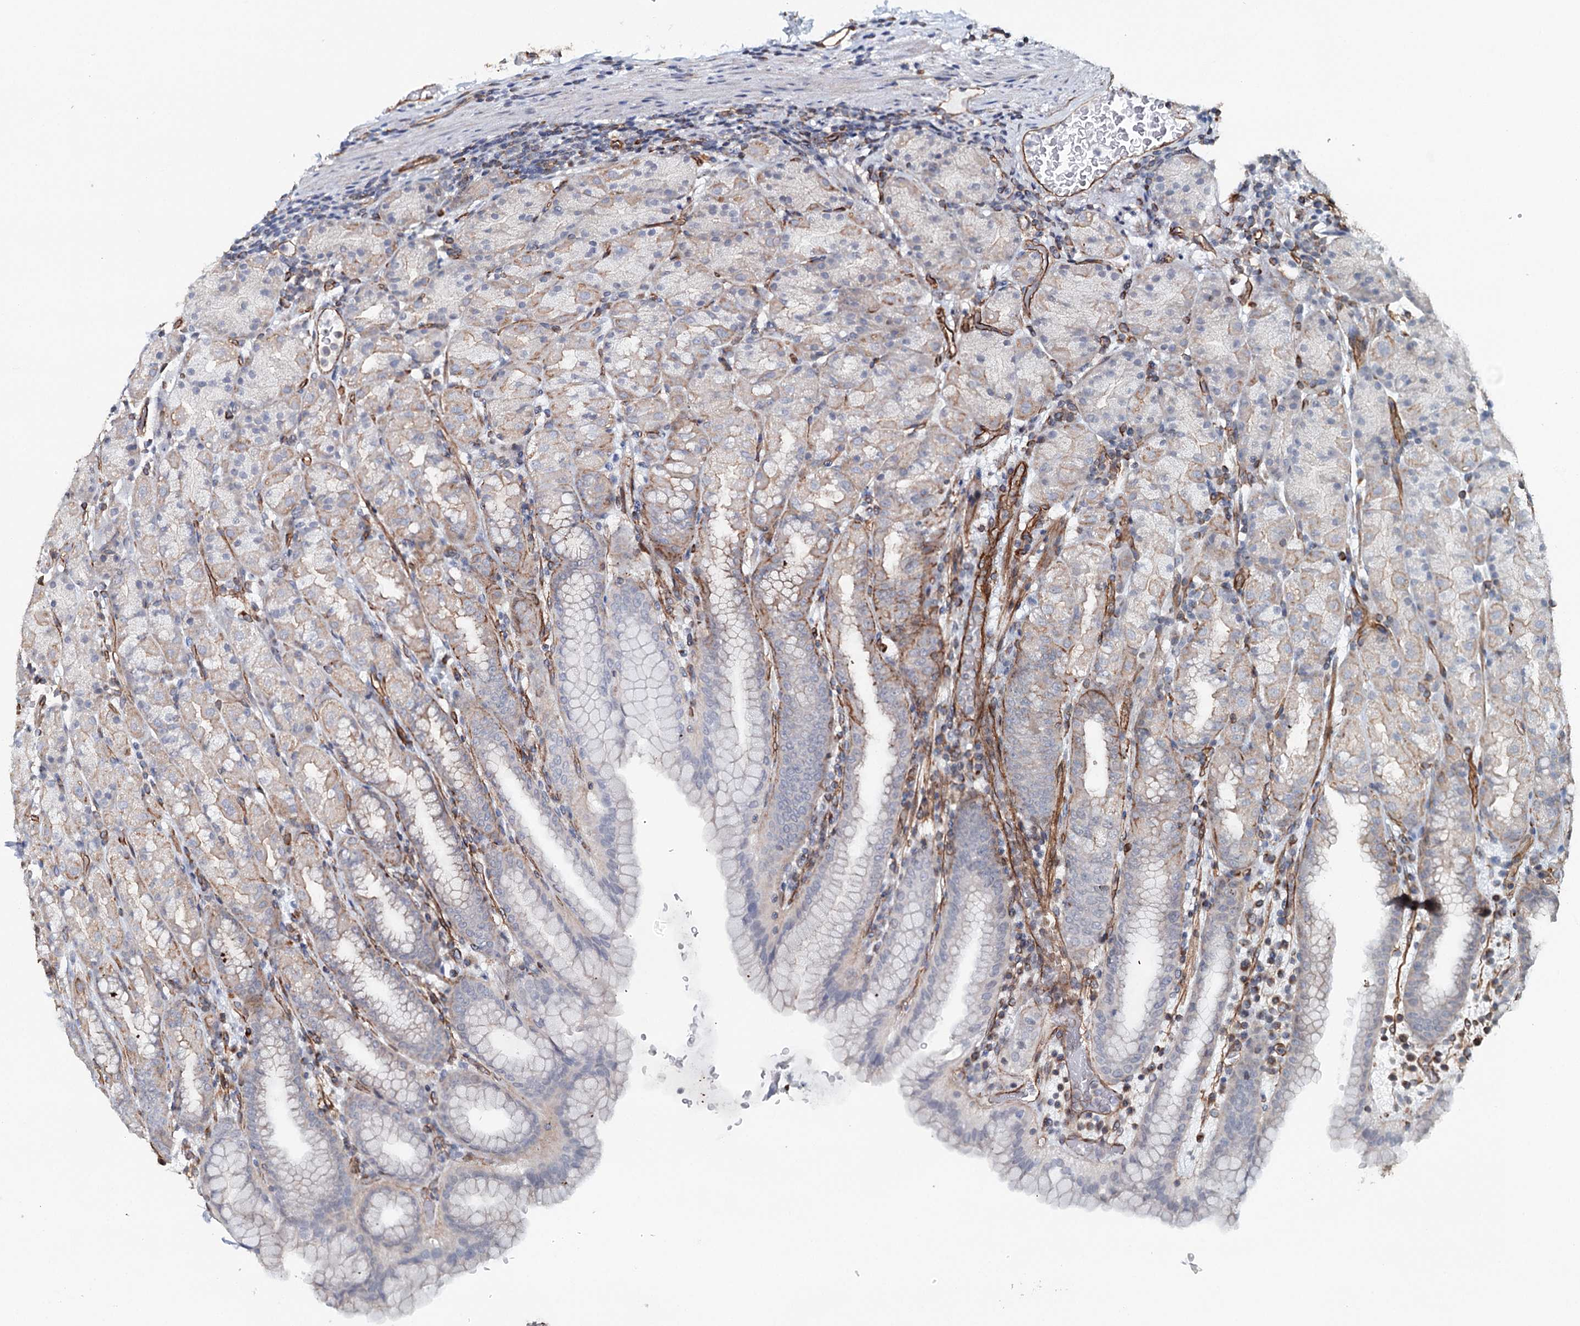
{"staining": {"intensity": "weak", "quantity": "<25%", "location": "cytoplasmic/membranous"}, "tissue": "stomach", "cell_type": "Glandular cells", "image_type": "normal", "snomed": [{"axis": "morphology", "description": "Normal tissue, NOS"}, {"axis": "topography", "description": "Stomach, upper"}], "caption": "High power microscopy histopathology image of an immunohistochemistry image of normal stomach, revealing no significant positivity in glandular cells. Brightfield microscopy of immunohistochemistry (IHC) stained with DAB (3,3'-diaminobenzidine) (brown) and hematoxylin (blue), captured at high magnification.", "gene": "SYNPO", "patient": {"sex": "male", "age": 68}}